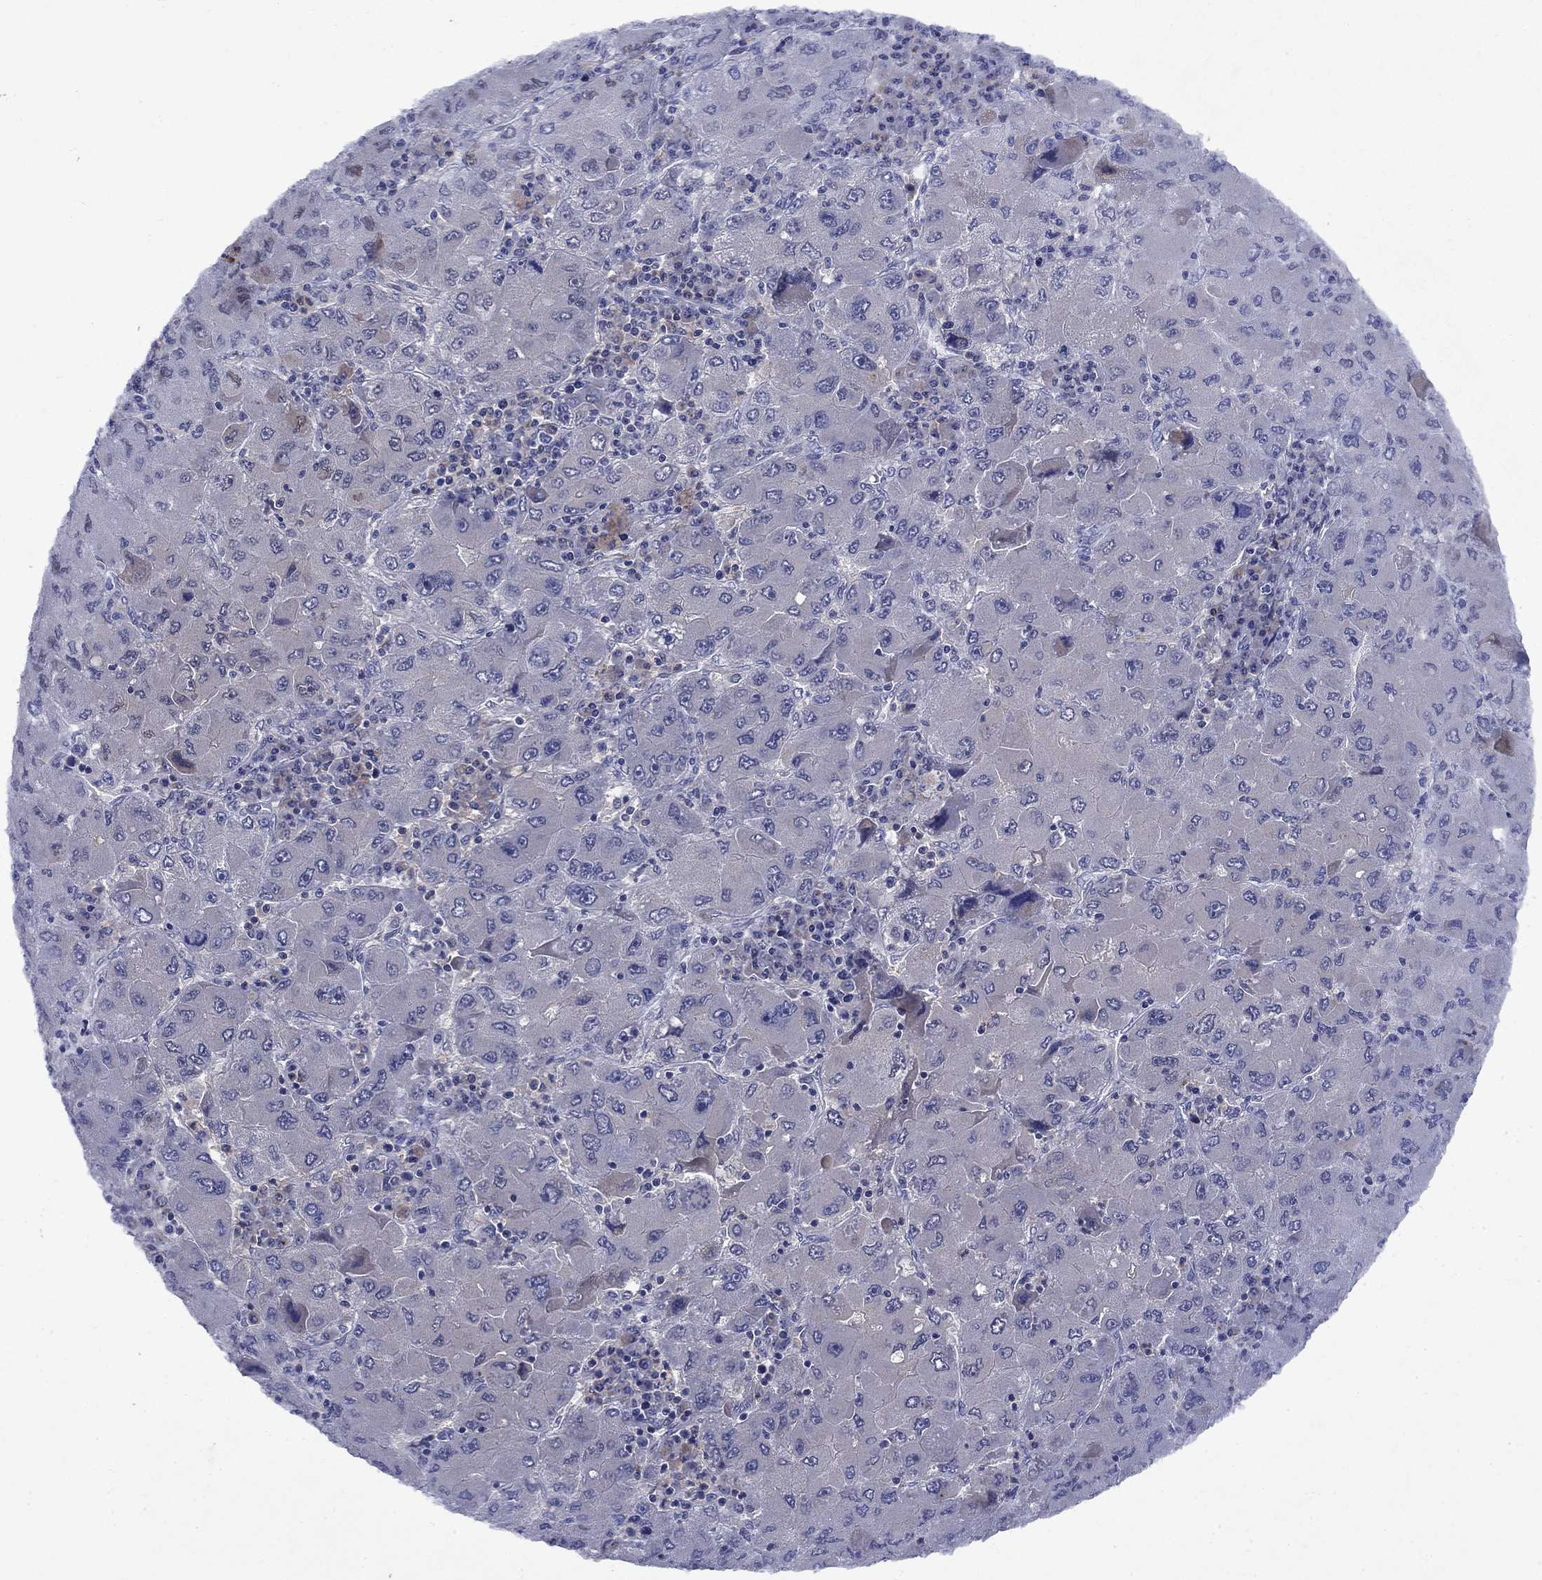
{"staining": {"intensity": "negative", "quantity": "none", "location": "none"}, "tissue": "liver cancer", "cell_type": "Tumor cells", "image_type": "cancer", "snomed": [{"axis": "morphology", "description": "Carcinoma, Hepatocellular, NOS"}, {"axis": "topography", "description": "Liver"}], "caption": "High magnification brightfield microscopy of hepatocellular carcinoma (liver) stained with DAB (3,3'-diaminobenzidine) (brown) and counterstained with hematoxylin (blue): tumor cells show no significant expression.", "gene": "STAB2", "patient": {"sex": "male", "age": 75}}